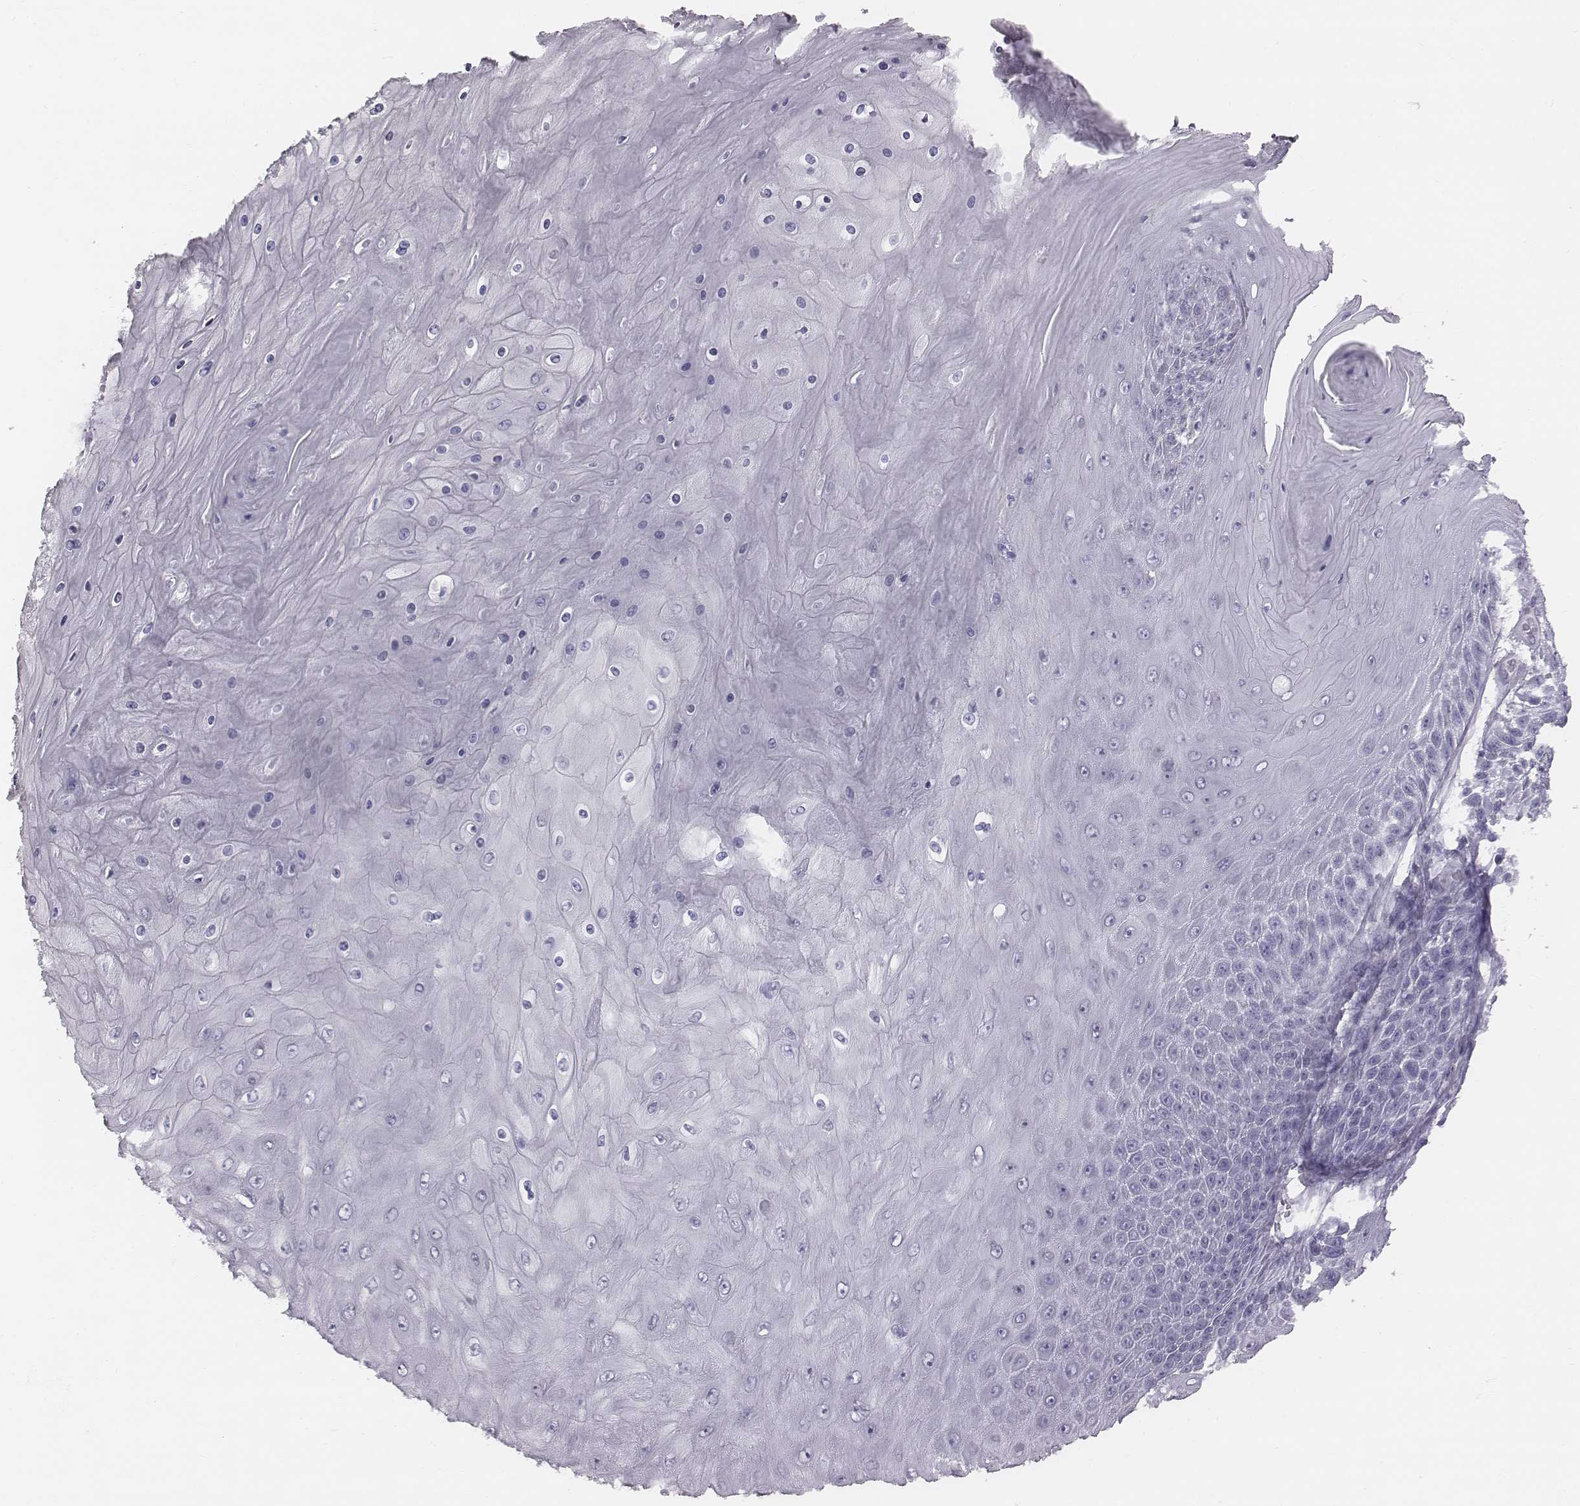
{"staining": {"intensity": "negative", "quantity": "none", "location": "none"}, "tissue": "skin cancer", "cell_type": "Tumor cells", "image_type": "cancer", "snomed": [{"axis": "morphology", "description": "Squamous cell carcinoma, NOS"}, {"axis": "topography", "description": "Skin"}], "caption": "Micrograph shows no protein expression in tumor cells of skin cancer tissue.", "gene": "C6orf58", "patient": {"sex": "male", "age": 62}}